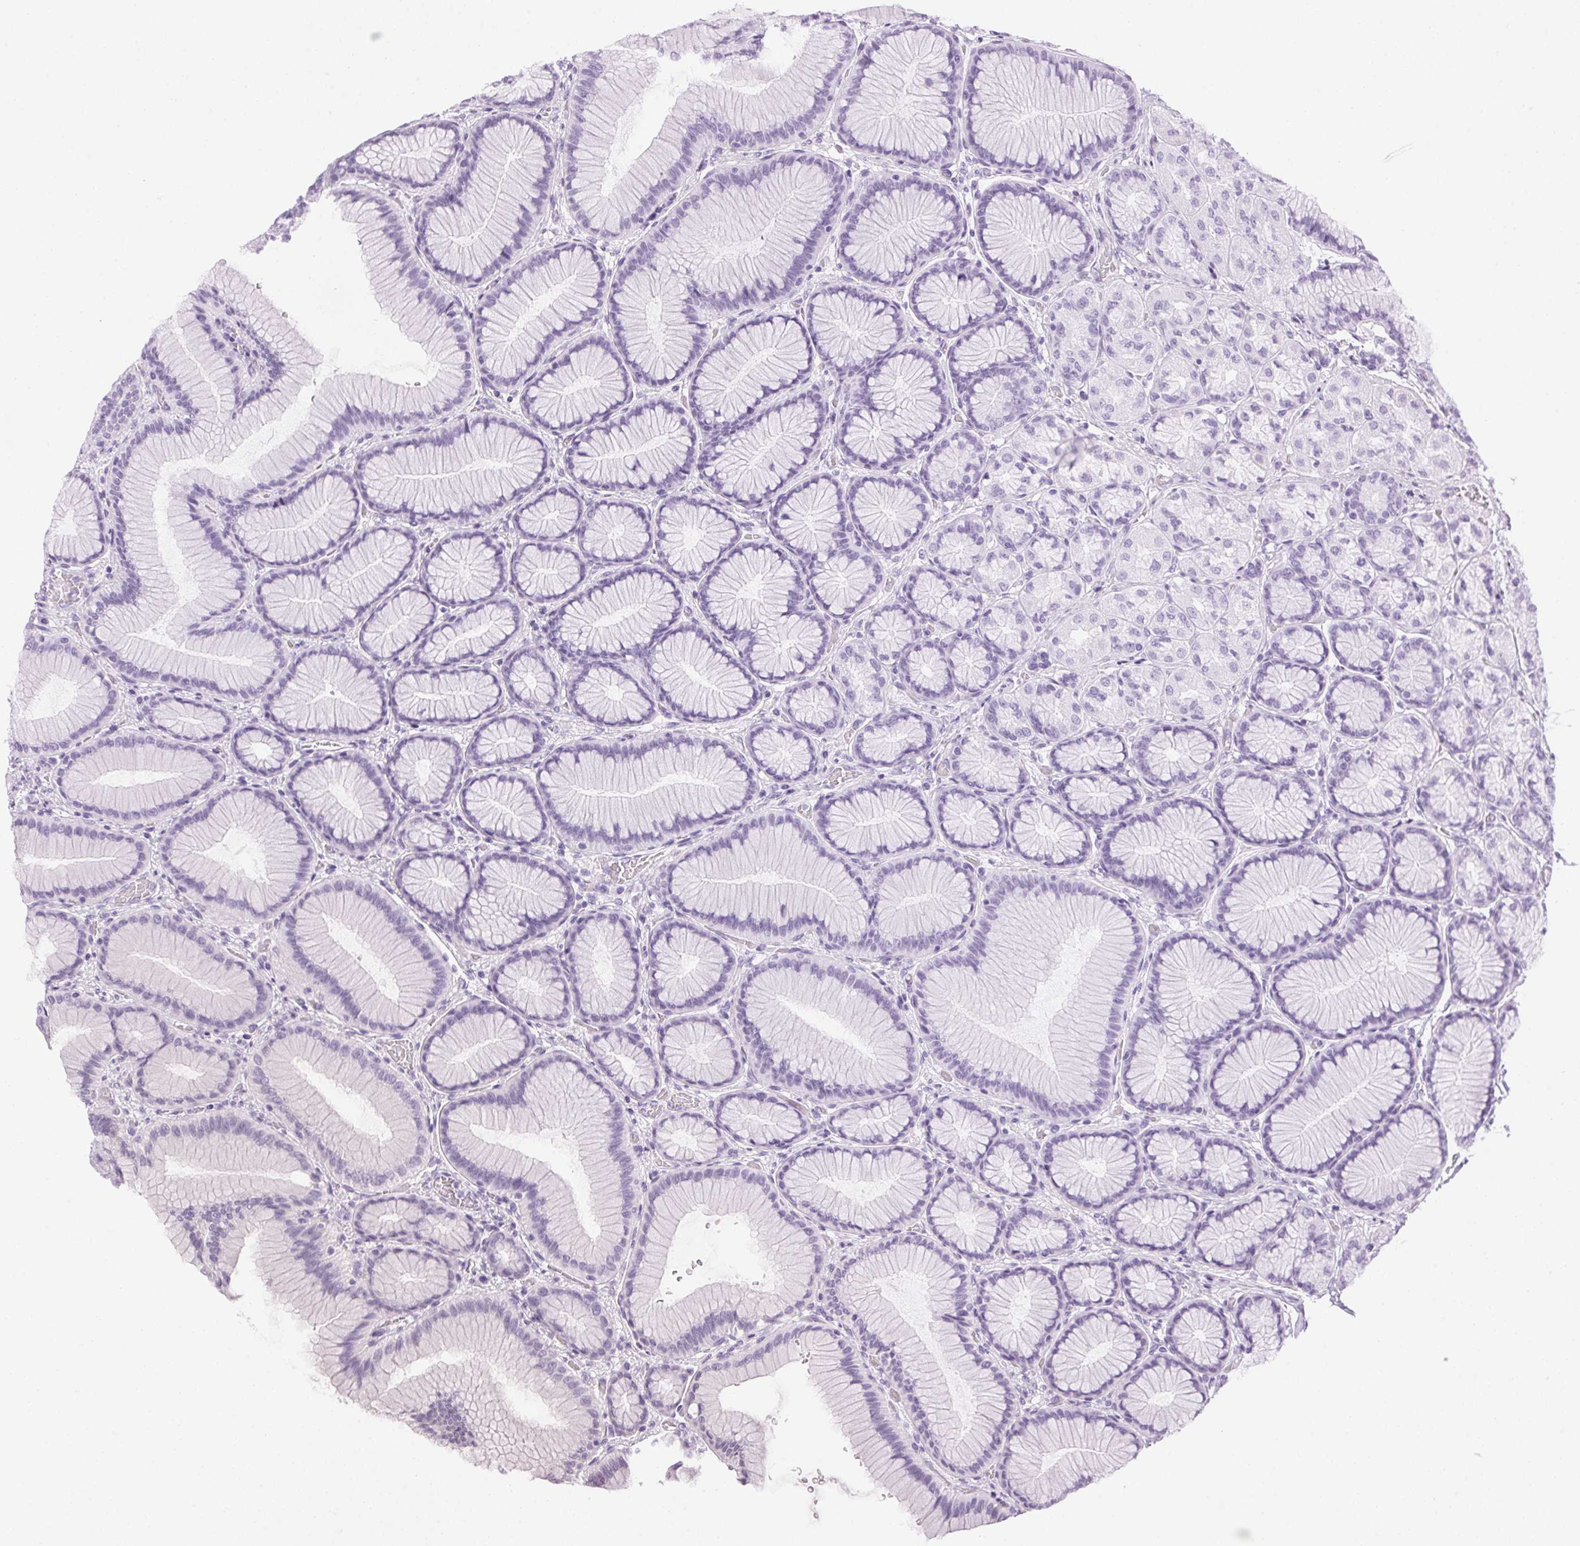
{"staining": {"intensity": "weak", "quantity": "<25%", "location": "cytoplasmic/membranous"}, "tissue": "stomach", "cell_type": "Glandular cells", "image_type": "normal", "snomed": [{"axis": "morphology", "description": "Normal tissue, NOS"}, {"axis": "morphology", "description": "Adenocarcinoma, NOS"}, {"axis": "morphology", "description": "Adenocarcinoma, High grade"}, {"axis": "topography", "description": "Stomach, upper"}, {"axis": "topography", "description": "Stomach"}], "caption": "The micrograph exhibits no staining of glandular cells in unremarkable stomach.", "gene": "SP7", "patient": {"sex": "female", "age": 65}}